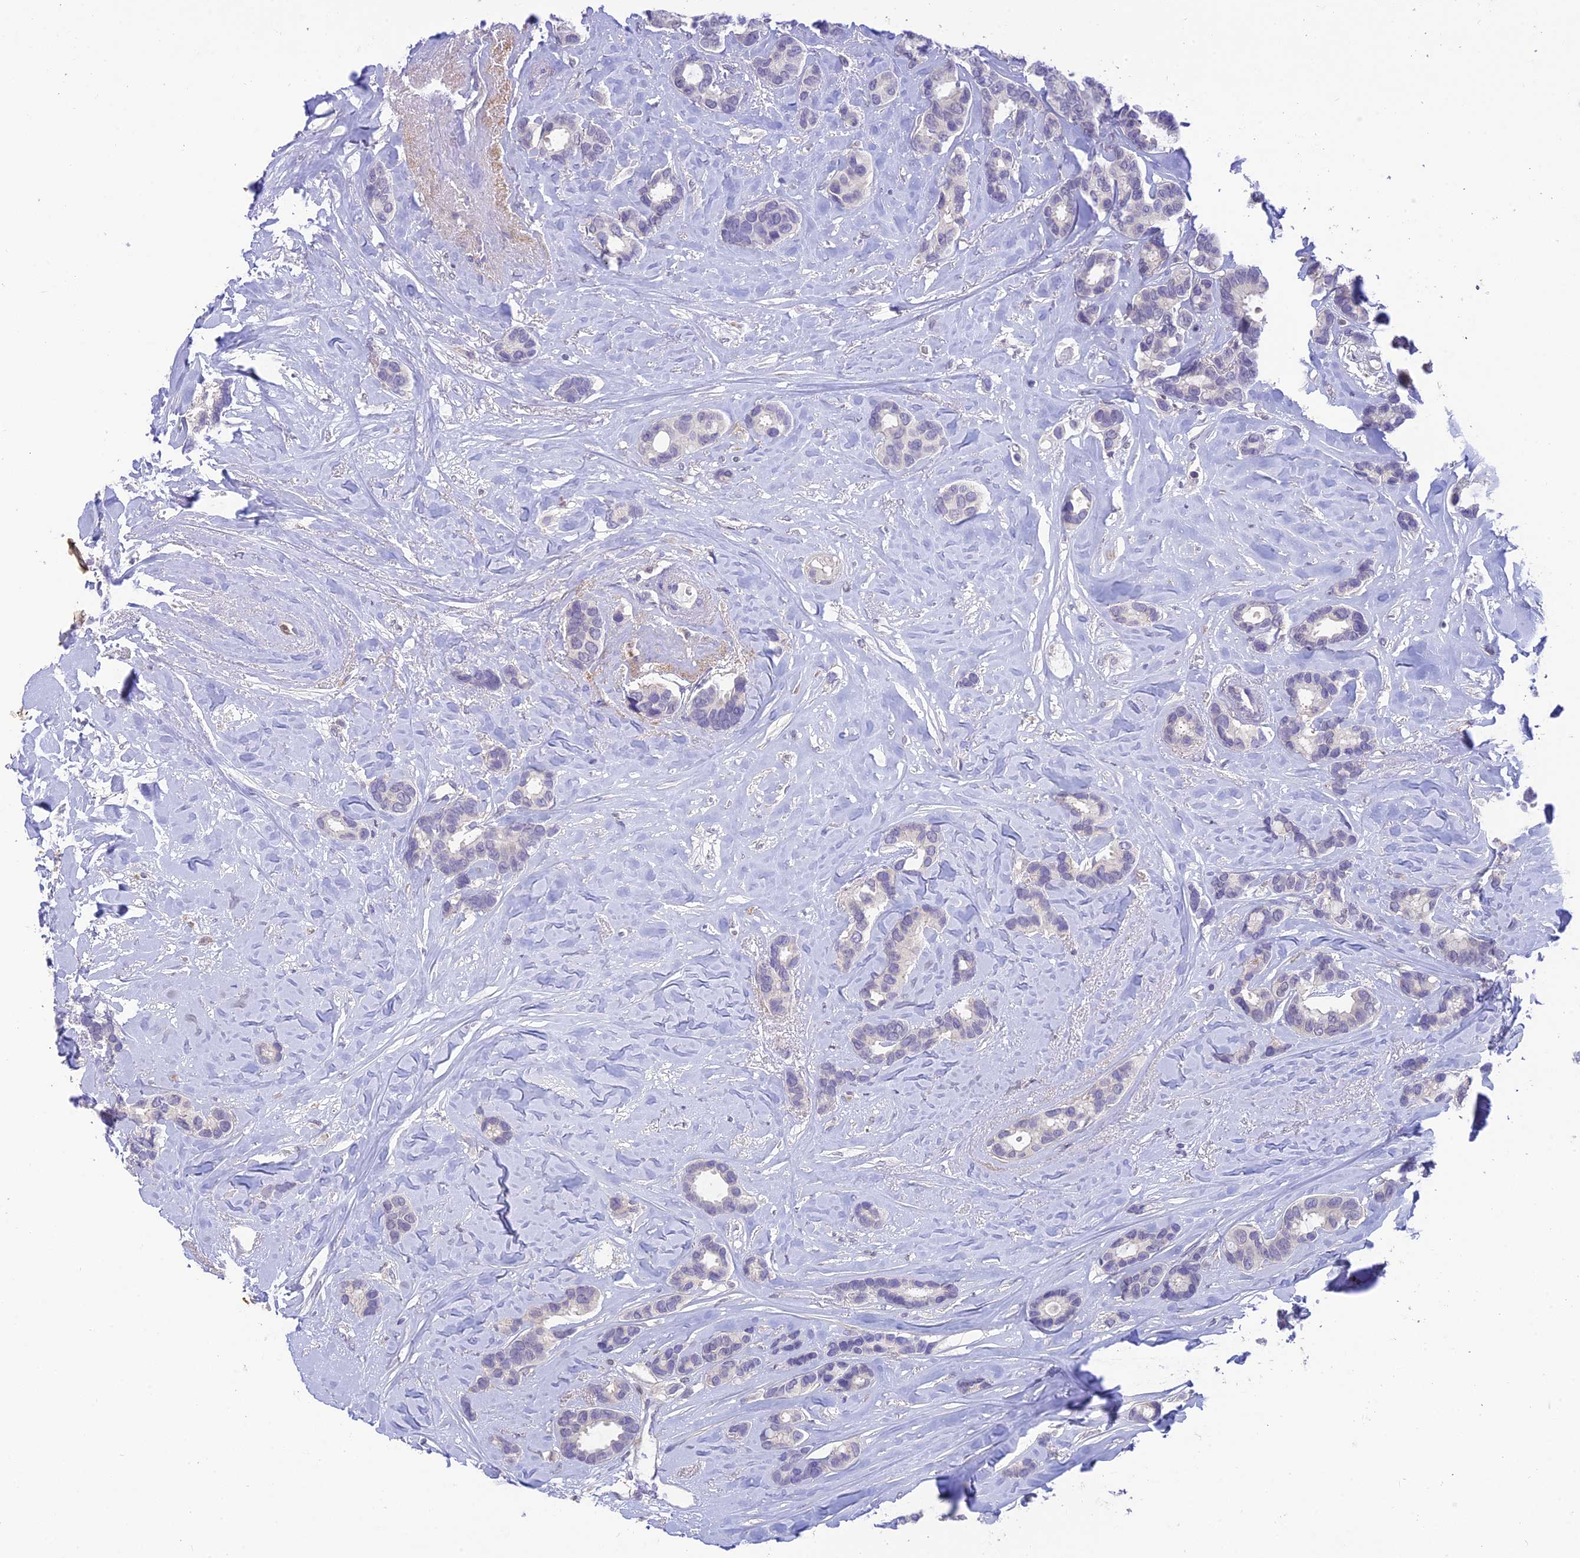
{"staining": {"intensity": "negative", "quantity": "none", "location": "none"}, "tissue": "breast cancer", "cell_type": "Tumor cells", "image_type": "cancer", "snomed": [{"axis": "morphology", "description": "Duct carcinoma"}, {"axis": "topography", "description": "Breast"}], "caption": "This histopathology image is of breast cancer (intraductal carcinoma) stained with IHC to label a protein in brown with the nuclei are counter-stained blue. There is no expression in tumor cells. (Stains: DAB (3,3'-diaminobenzidine) IHC with hematoxylin counter stain, Microscopy: brightfield microscopy at high magnification).", "gene": "BMT2", "patient": {"sex": "female", "age": 87}}